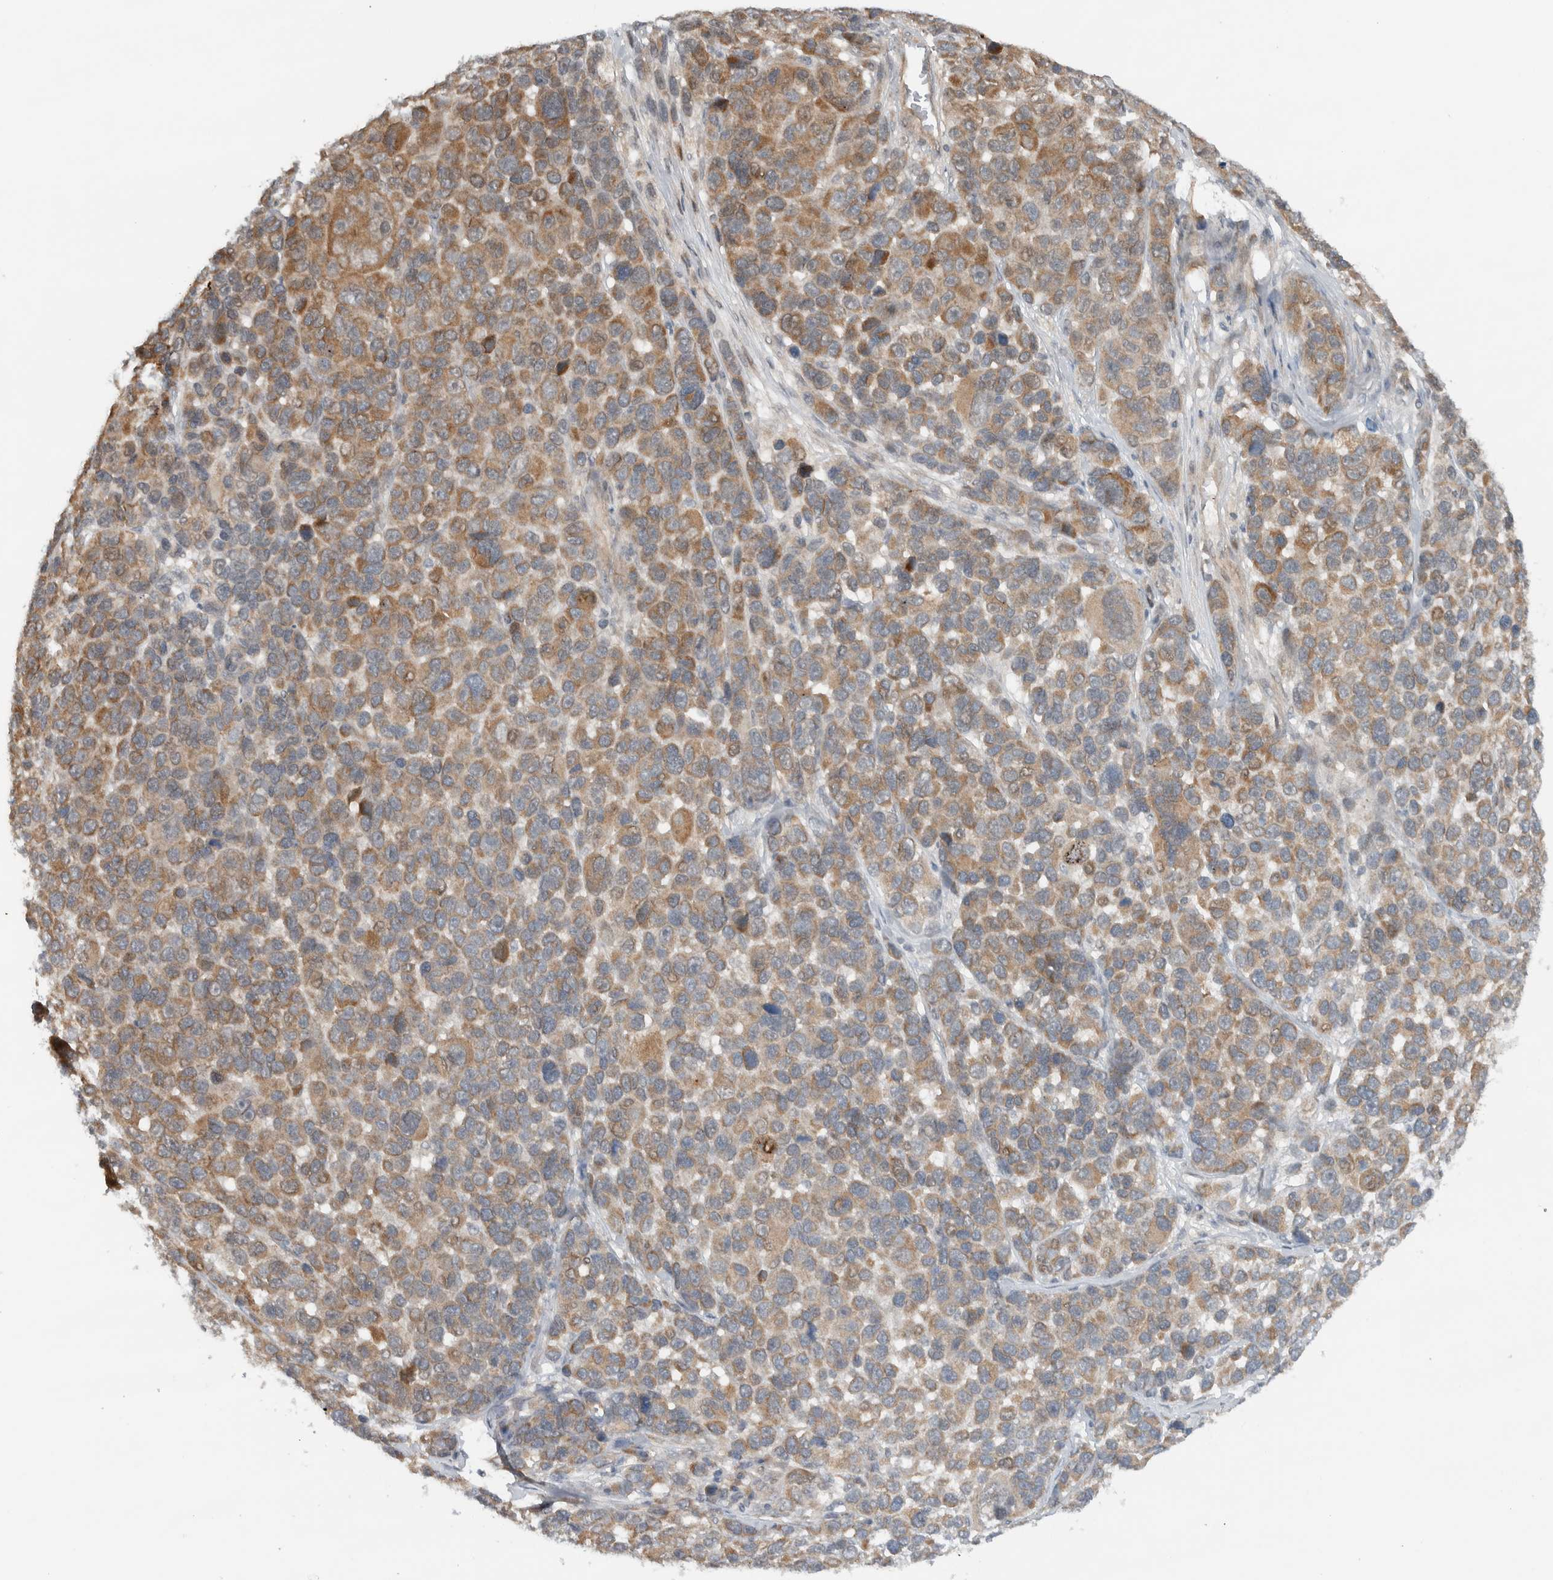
{"staining": {"intensity": "weak", "quantity": ">75%", "location": "cytoplasmic/membranous"}, "tissue": "melanoma", "cell_type": "Tumor cells", "image_type": "cancer", "snomed": [{"axis": "morphology", "description": "Malignant melanoma, NOS"}, {"axis": "topography", "description": "Skin"}], "caption": "Melanoma stained for a protein (brown) exhibits weak cytoplasmic/membranous positive expression in about >75% of tumor cells.", "gene": "KLHL6", "patient": {"sex": "male", "age": 53}}